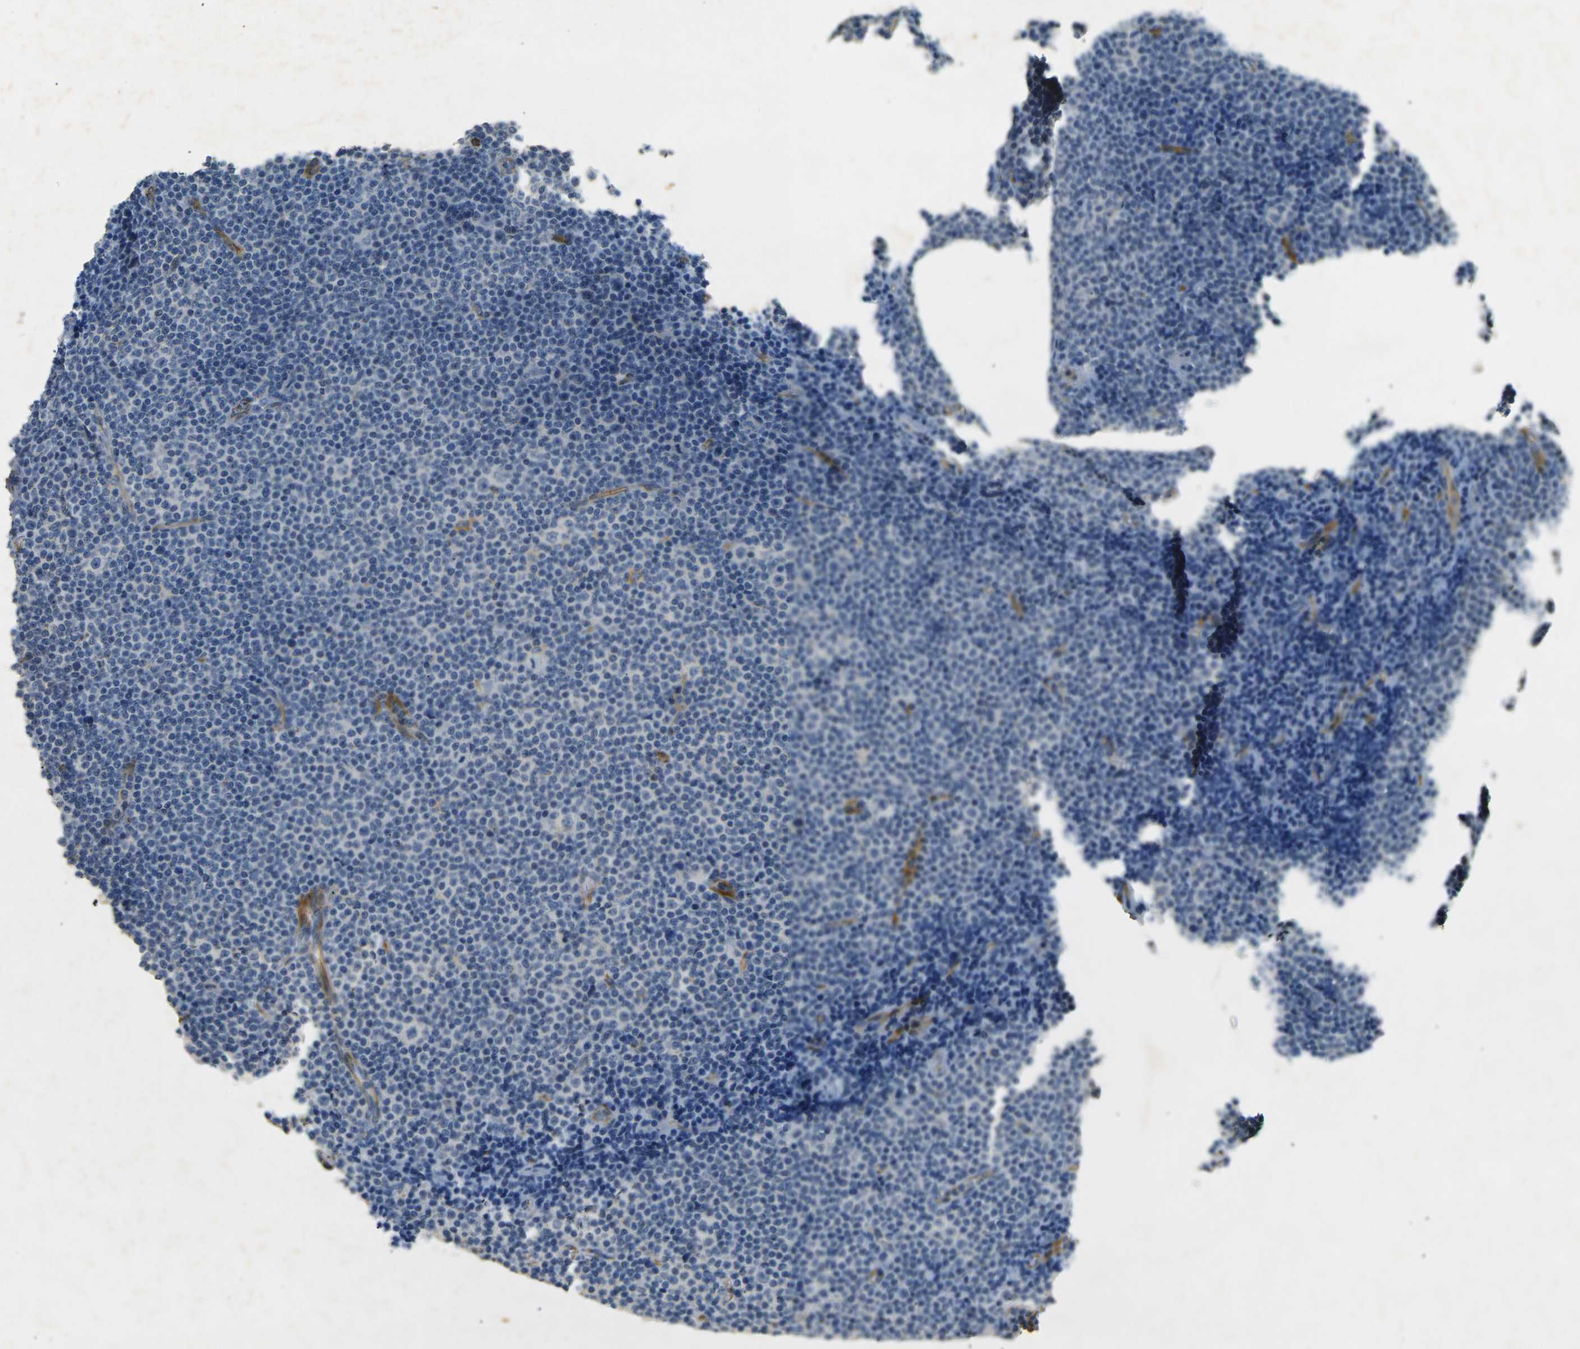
{"staining": {"intensity": "negative", "quantity": "none", "location": "none"}, "tissue": "lymphoma", "cell_type": "Tumor cells", "image_type": "cancer", "snomed": [{"axis": "morphology", "description": "Malignant lymphoma, non-Hodgkin's type, Low grade"}, {"axis": "topography", "description": "Lymph node"}], "caption": "Lymphoma was stained to show a protein in brown. There is no significant expression in tumor cells.", "gene": "SORT1", "patient": {"sex": "female", "age": 67}}